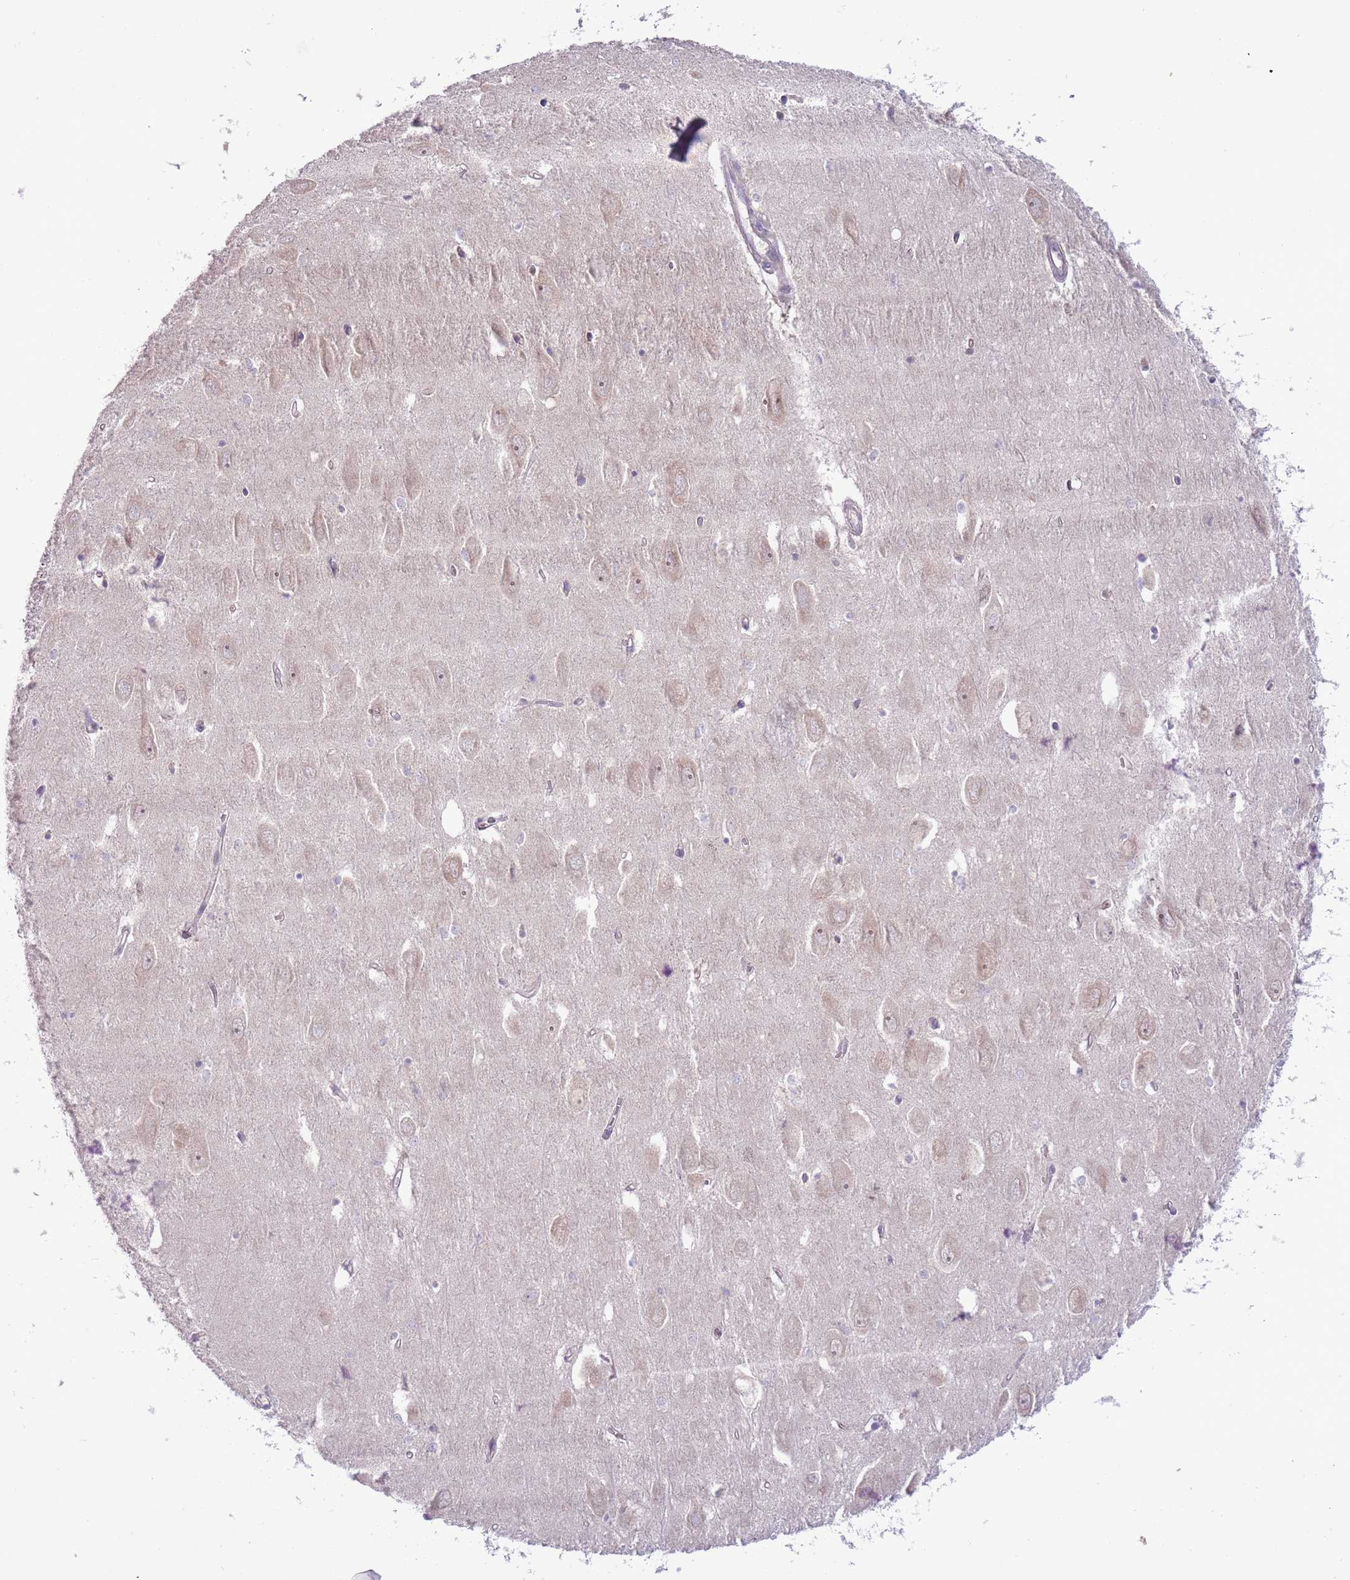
{"staining": {"intensity": "negative", "quantity": "none", "location": "none"}, "tissue": "hippocampus", "cell_type": "Glial cells", "image_type": "normal", "snomed": [{"axis": "morphology", "description": "Normal tissue, NOS"}, {"axis": "topography", "description": "Hippocampus"}], "caption": "An IHC photomicrograph of unremarkable hippocampus is shown. There is no staining in glial cells of hippocampus. Nuclei are stained in blue.", "gene": "SHROOM3", "patient": {"sex": "female", "age": 64}}